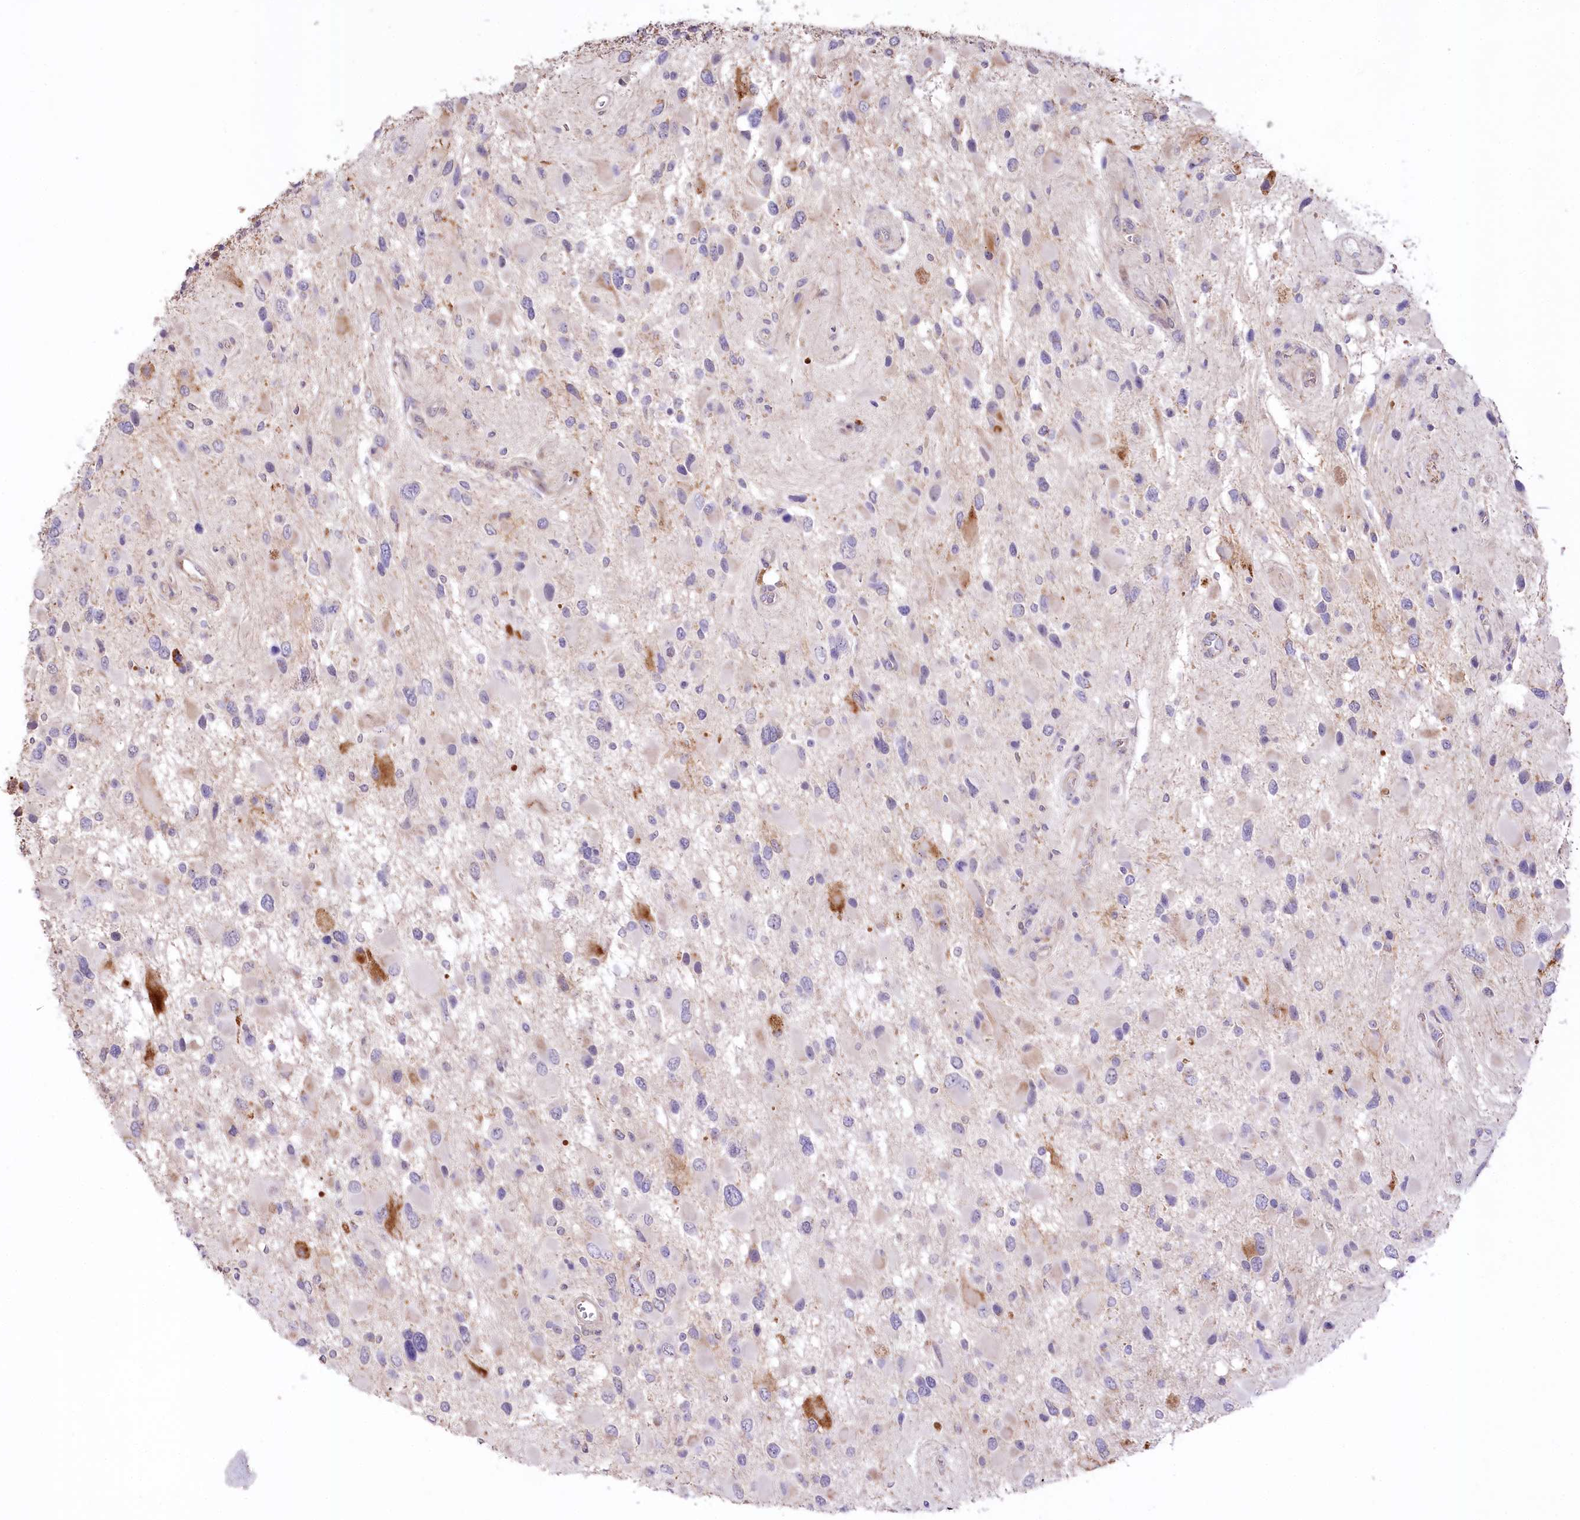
{"staining": {"intensity": "negative", "quantity": "none", "location": "none"}, "tissue": "glioma", "cell_type": "Tumor cells", "image_type": "cancer", "snomed": [{"axis": "morphology", "description": "Glioma, malignant, High grade"}, {"axis": "topography", "description": "Brain"}], "caption": "This photomicrograph is of malignant glioma (high-grade) stained with immunohistochemistry to label a protein in brown with the nuclei are counter-stained blue. There is no staining in tumor cells. (Brightfield microscopy of DAB (3,3'-diaminobenzidine) immunohistochemistry at high magnification).", "gene": "SLC6A11", "patient": {"sex": "male", "age": 53}}